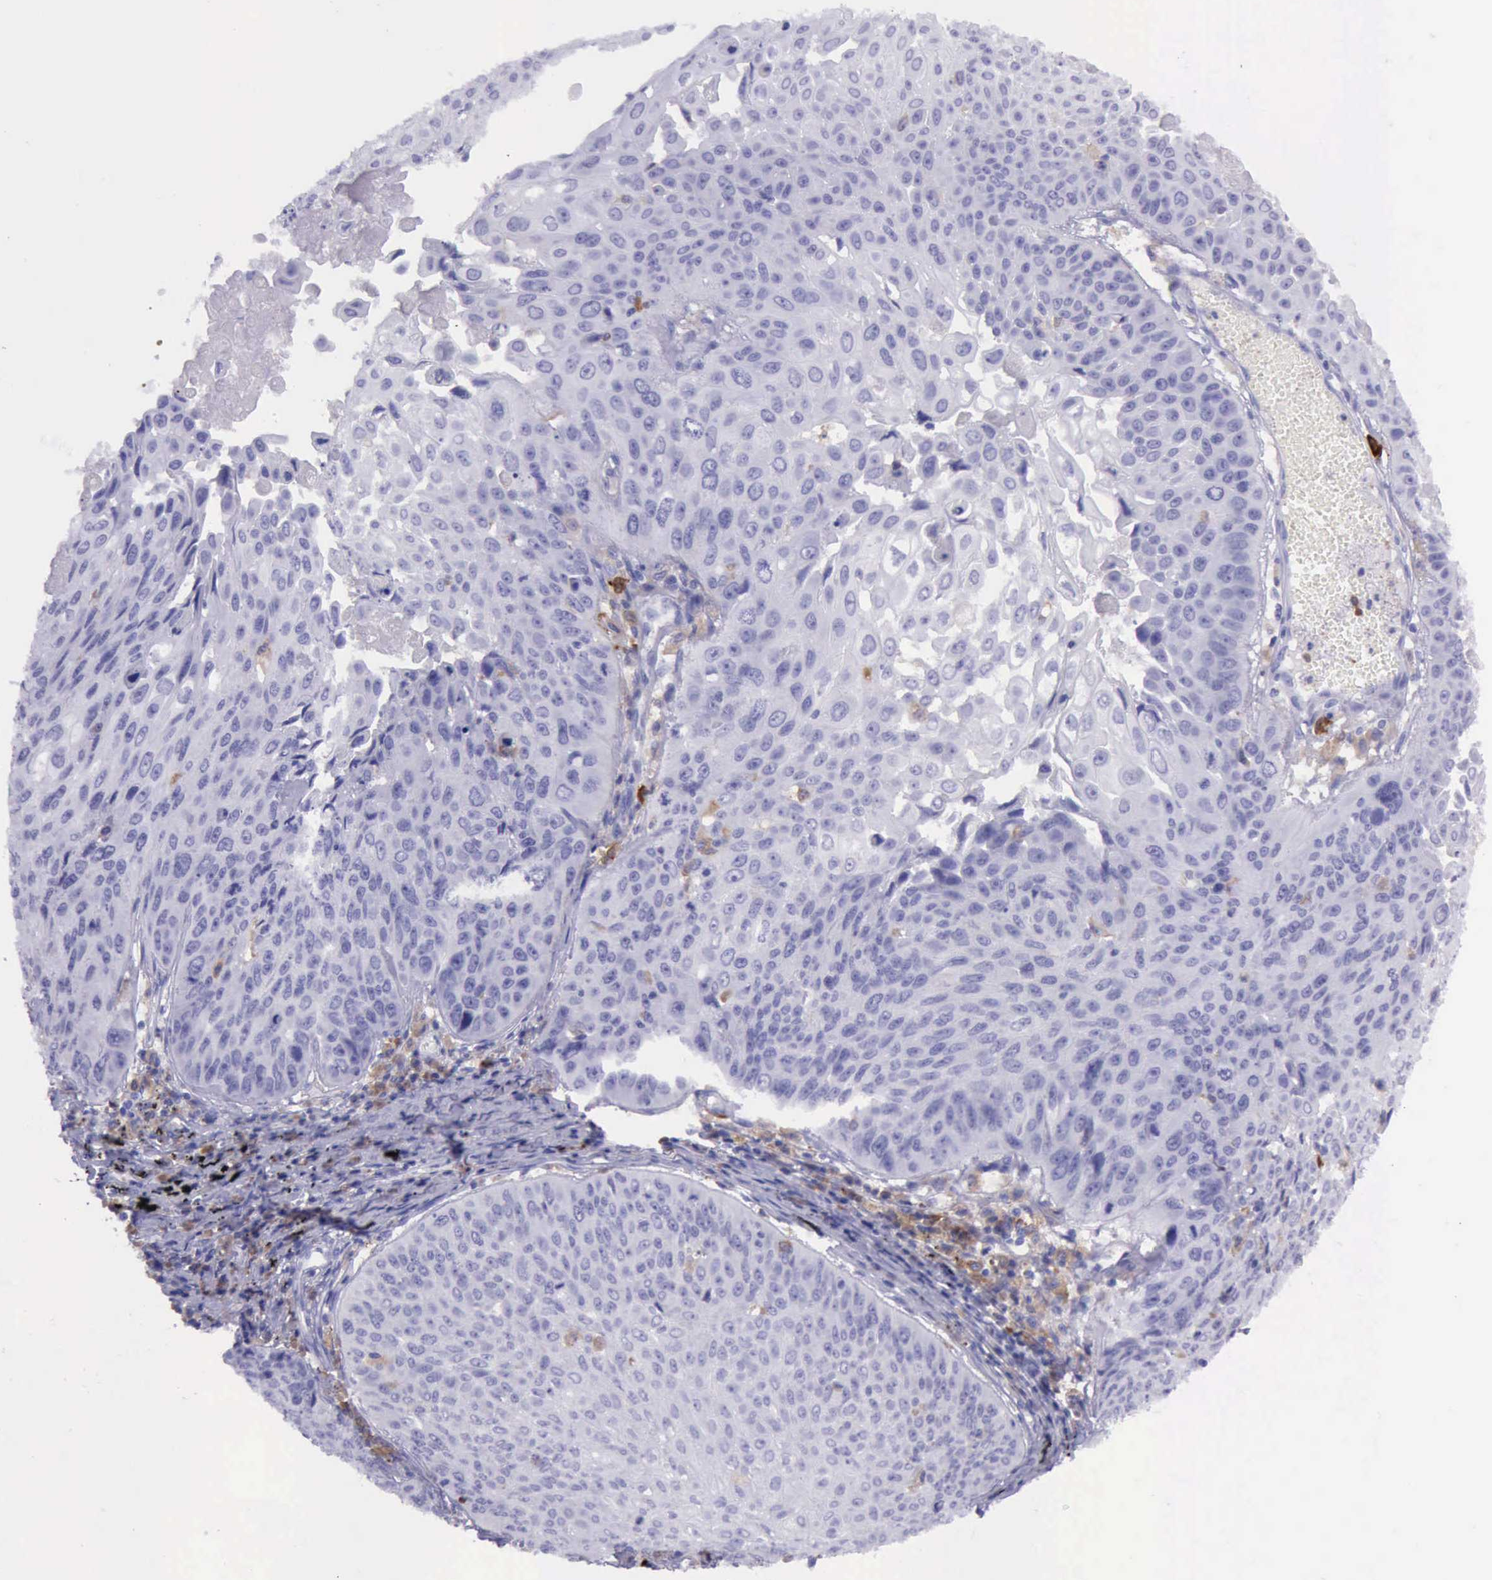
{"staining": {"intensity": "negative", "quantity": "none", "location": "none"}, "tissue": "lung cancer", "cell_type": "Tumor cells", "image_type": "cancer", "snomed": [{"axis": "morphology", "description": "Adenocarcinoma, NOS"}, {"axis": "topography", "description": "Lung"}], "caption": "Image shows no significant protein positivity in tumor cells of lung cancer (adenocarcinoma). Brightfield microscopy of IHC stained with DAB (3,3'-diaminobenzidine) (brown) and hematoxylin (blue), captured at high magnification.", "gene": "BTK", "patient": {"sex": "male", "age": 60}}